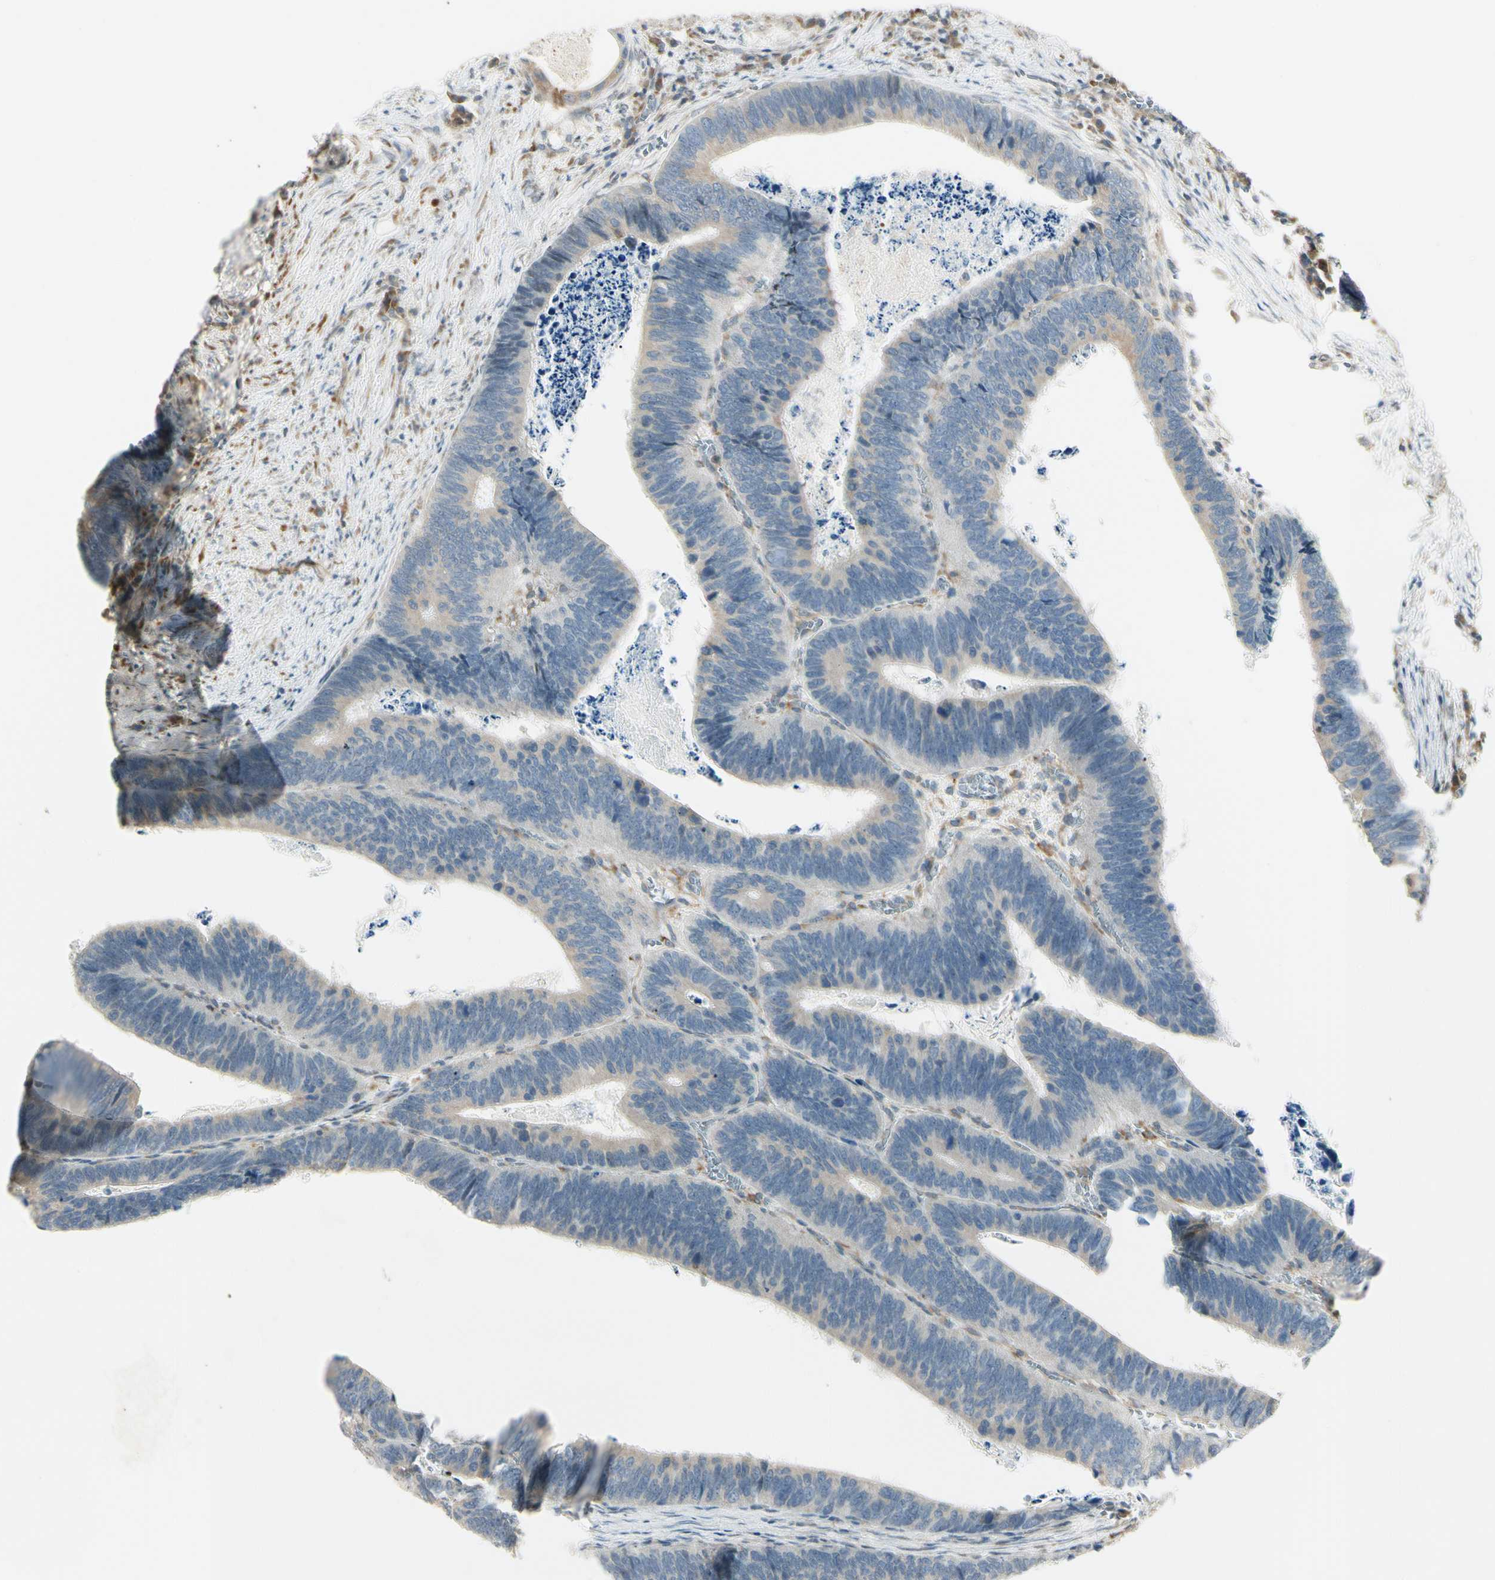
{"staining": {"intensity": "negative", "quantity": "none", "location": "none"}, "tissue": "colorectal cancer", "cell_type": "Tumor cells", "image_type": "cancer", "snomed": [{"axis": "morphology", "description": "Adenocarcinoma, NOS"}, {"axis": "topography", "description": "Colon"}], "caption": "The IHC histopathology image has no significant expression in tumor cells of colorectal adenocarcinoma tissue.", "gene": "FNDC3B", "patient": {"sex": "male", "age": 72}}